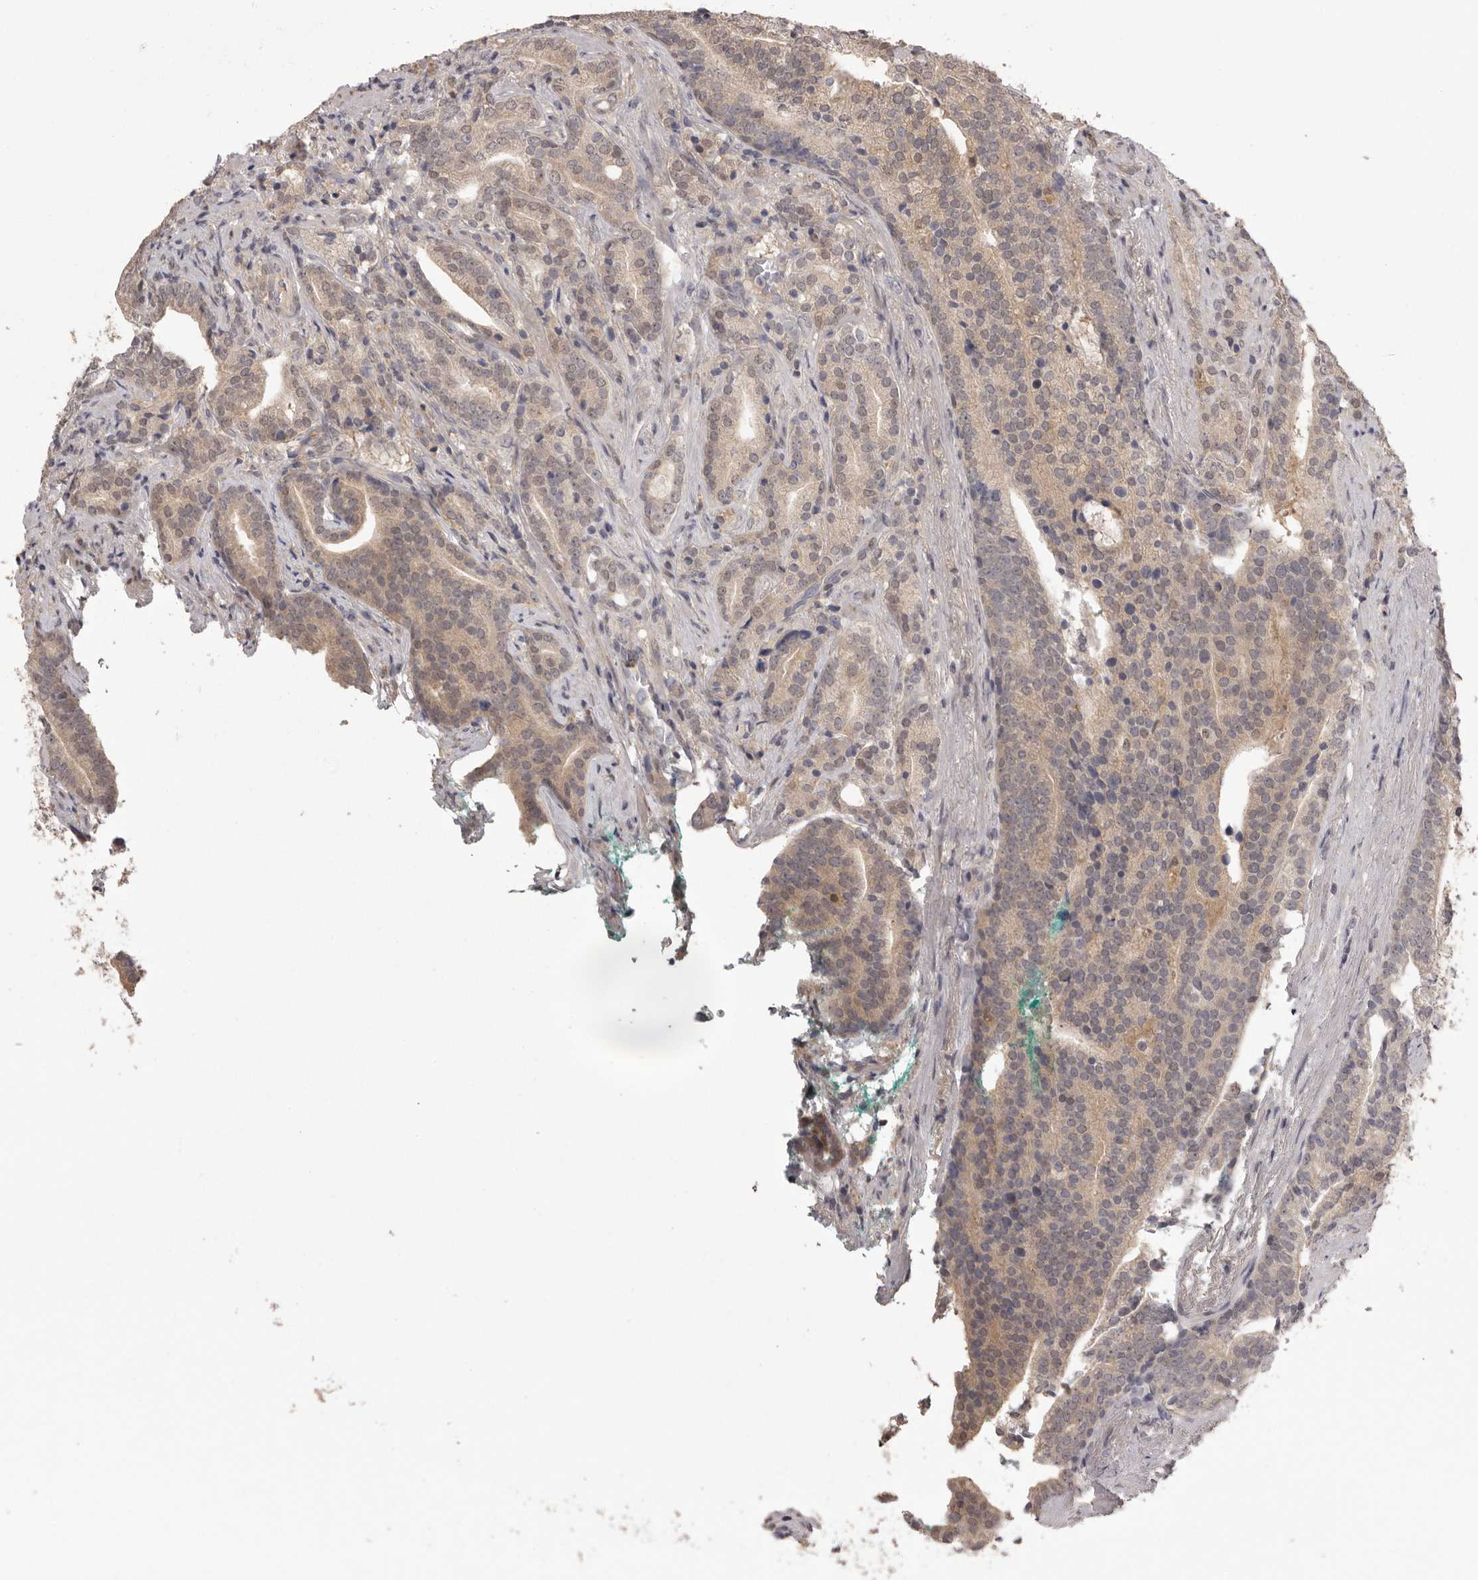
{"staining": {"intensity": "weak", "quantity": "25%-75%", "location": "cytoplasmic/membranous"}, "tissue": "prostate cancer", "cell_type": "Tumor cells", "image_type": "cancer", "snomed": [{"axis": "morphology", "description": "Adenocarcinoma, High grade"}, {"axis": "topography", "description": "Prostate"}], "caption": "Tumor cells exhibit low levels of weak cytoplasmic/membranous positivity in about 25%-75% of cells in prostate adenocarcinoma (high-grade).", "gene": "MDH1", "patient": {"sex": "male", "age": 57}}